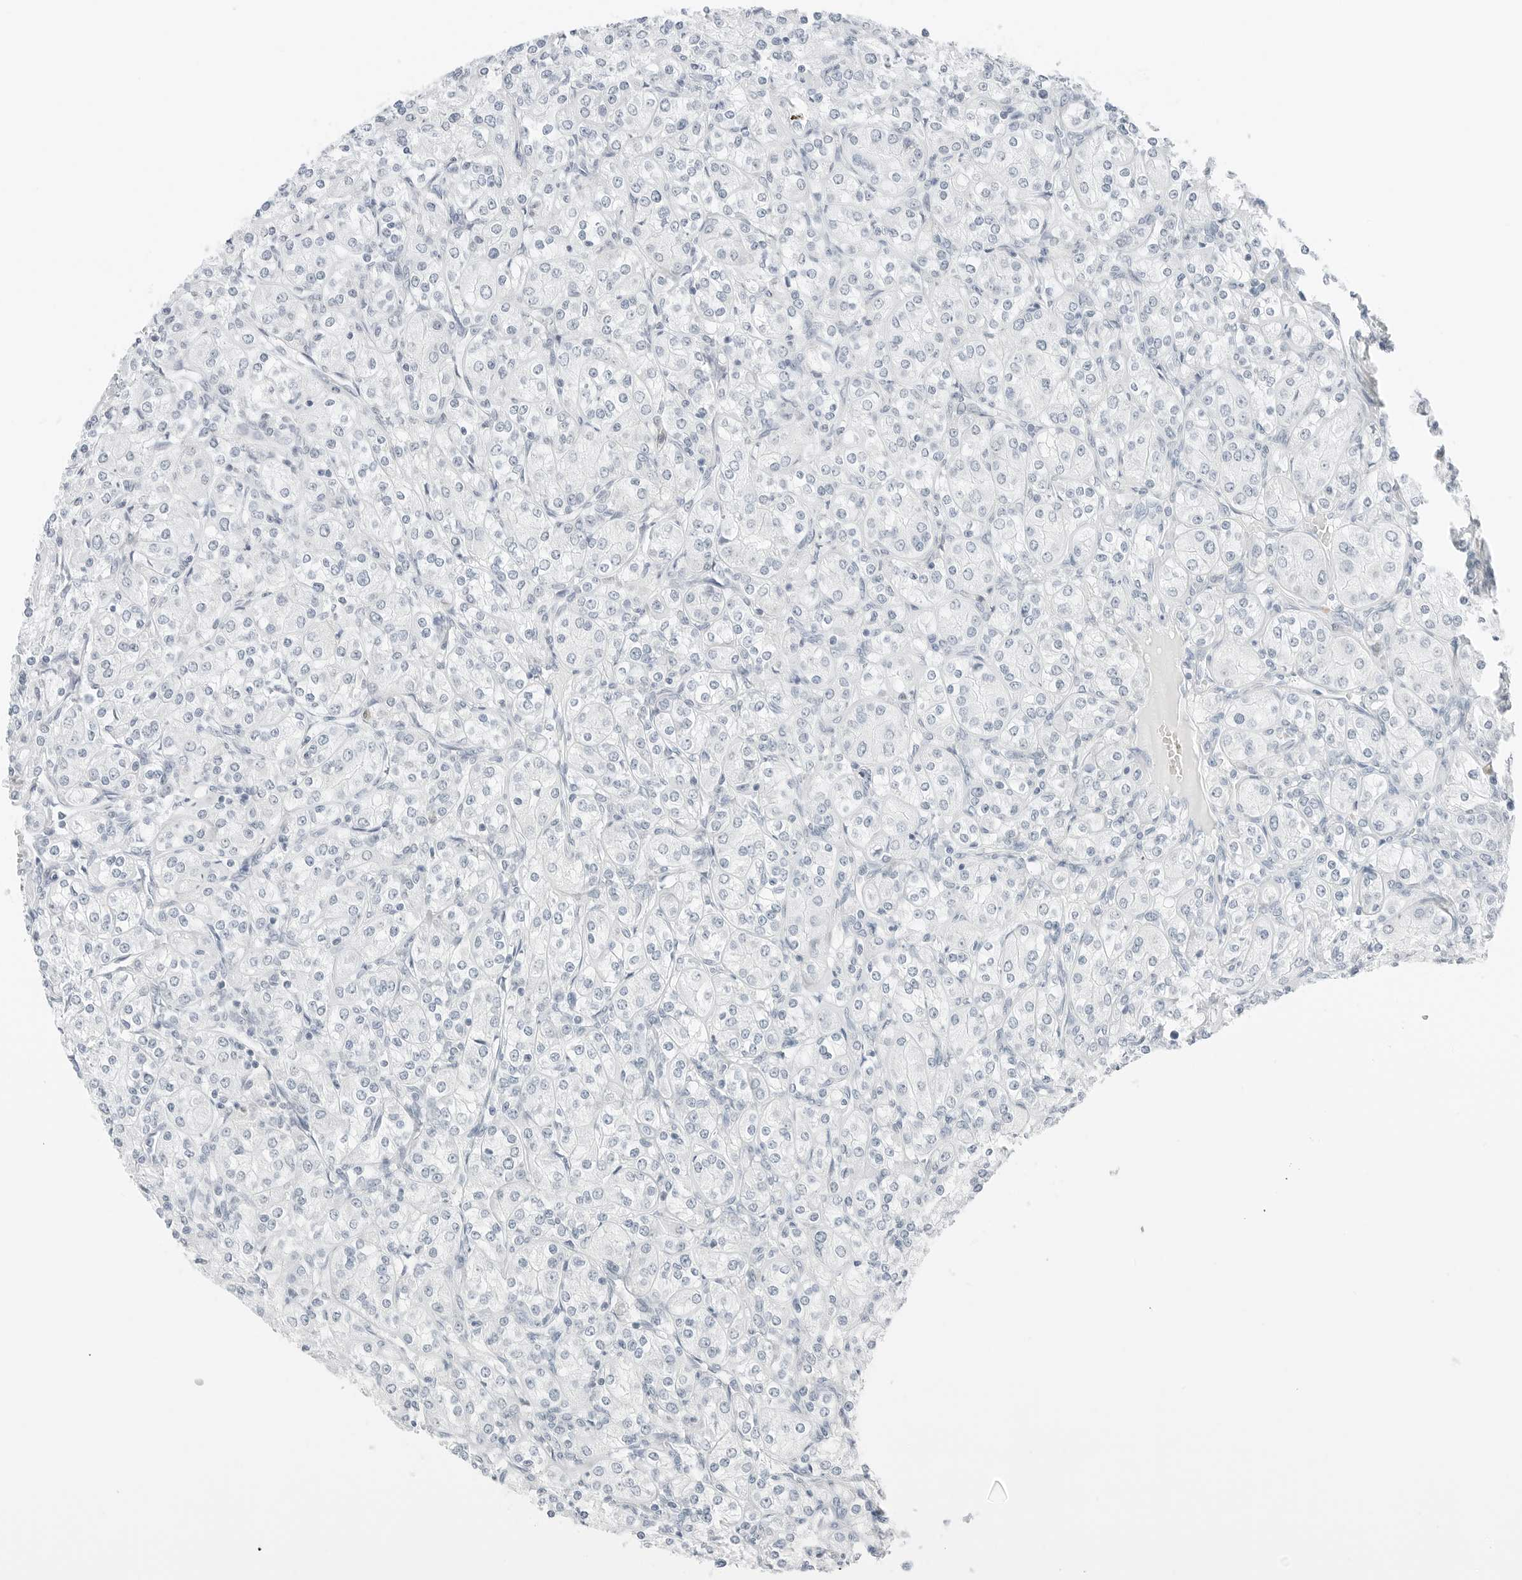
{"staining": {"intensity": "negative", "quantity": "none", "location": "none"}, "tissue": "renal cancer", "cell_type": "Tumor cells", "image_type": "cancer", "snomed": [{"axis": "morphology", "description": "Adenocarcinoma, NOS"}, {"axis": "topography", "description": "Kidney"}], "caption": "Immunohistochemistry micrograph of neoplastic tissue: human renal adenocarcinoma stained with DAB (3,3'-diaminobenzidine) displays no significant protein positivity in tumor cells.", "gene": "CCSAP", "patient": {"sex": "male", "age": 77}}